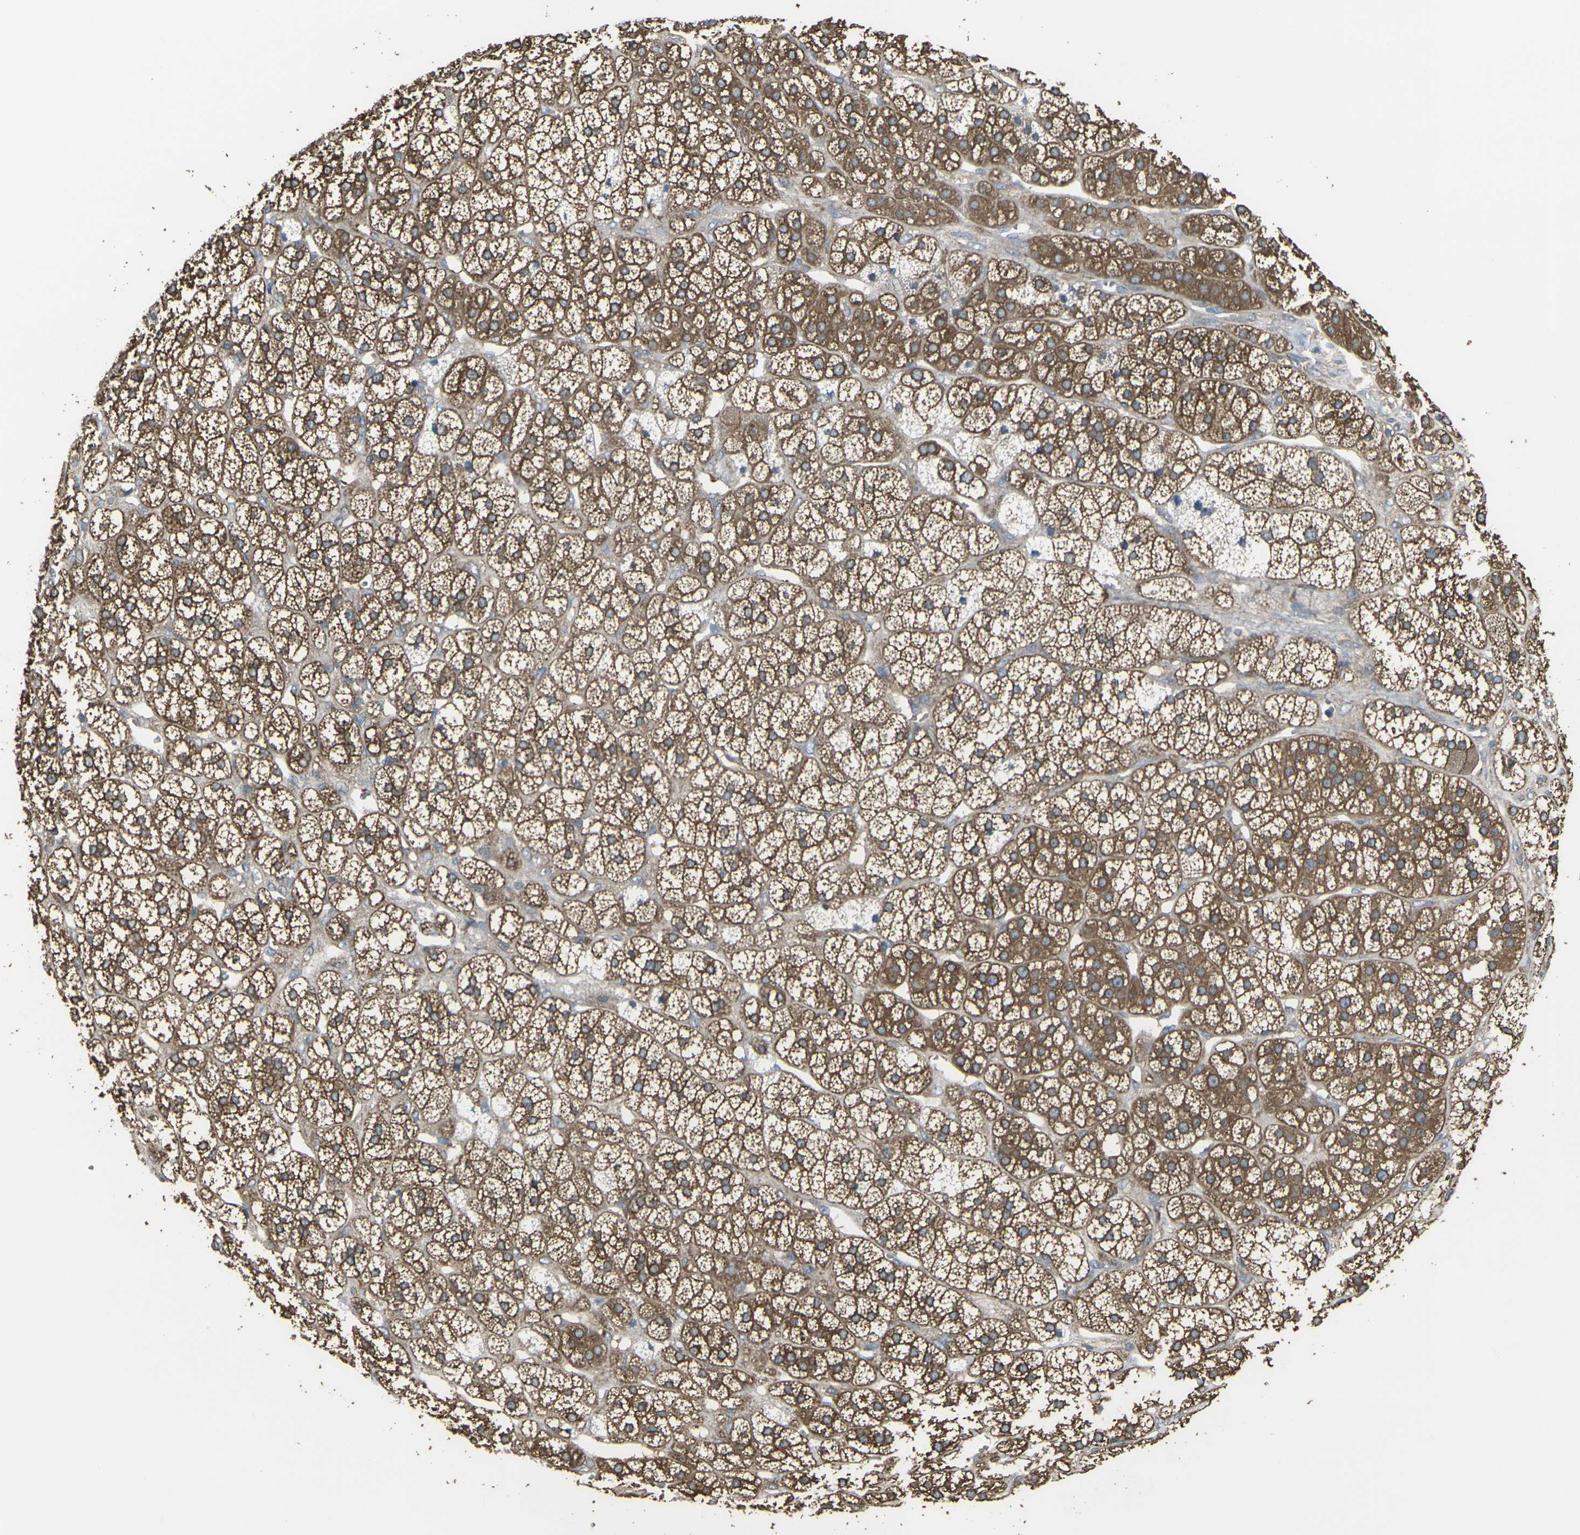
{"staining": {"intensity": "moderate", "quantity": ">75%", "location": "cytoplasmic/membranous"}, "tissue": "adrenal gland", "cell_type": "Glandular cells", "image_type": "normal", "snomed": [{"axis": "morphology", "description": "Normal tissue, NOS"}, {"axis": "topography", "description": "Adrenal gland"}], "caption": "Adrenal gland was stained to show a protein in brown. There is medium levels of moderate cytoplasmic/membranous expression in approximately >75% of glandular cells. (DAB (3,3'-diaminobenzidine) = brown stain, brightfield microscopy at high magnification).", "gene": "PRKACB", "patient": {"sex": "male", "age": 56}}